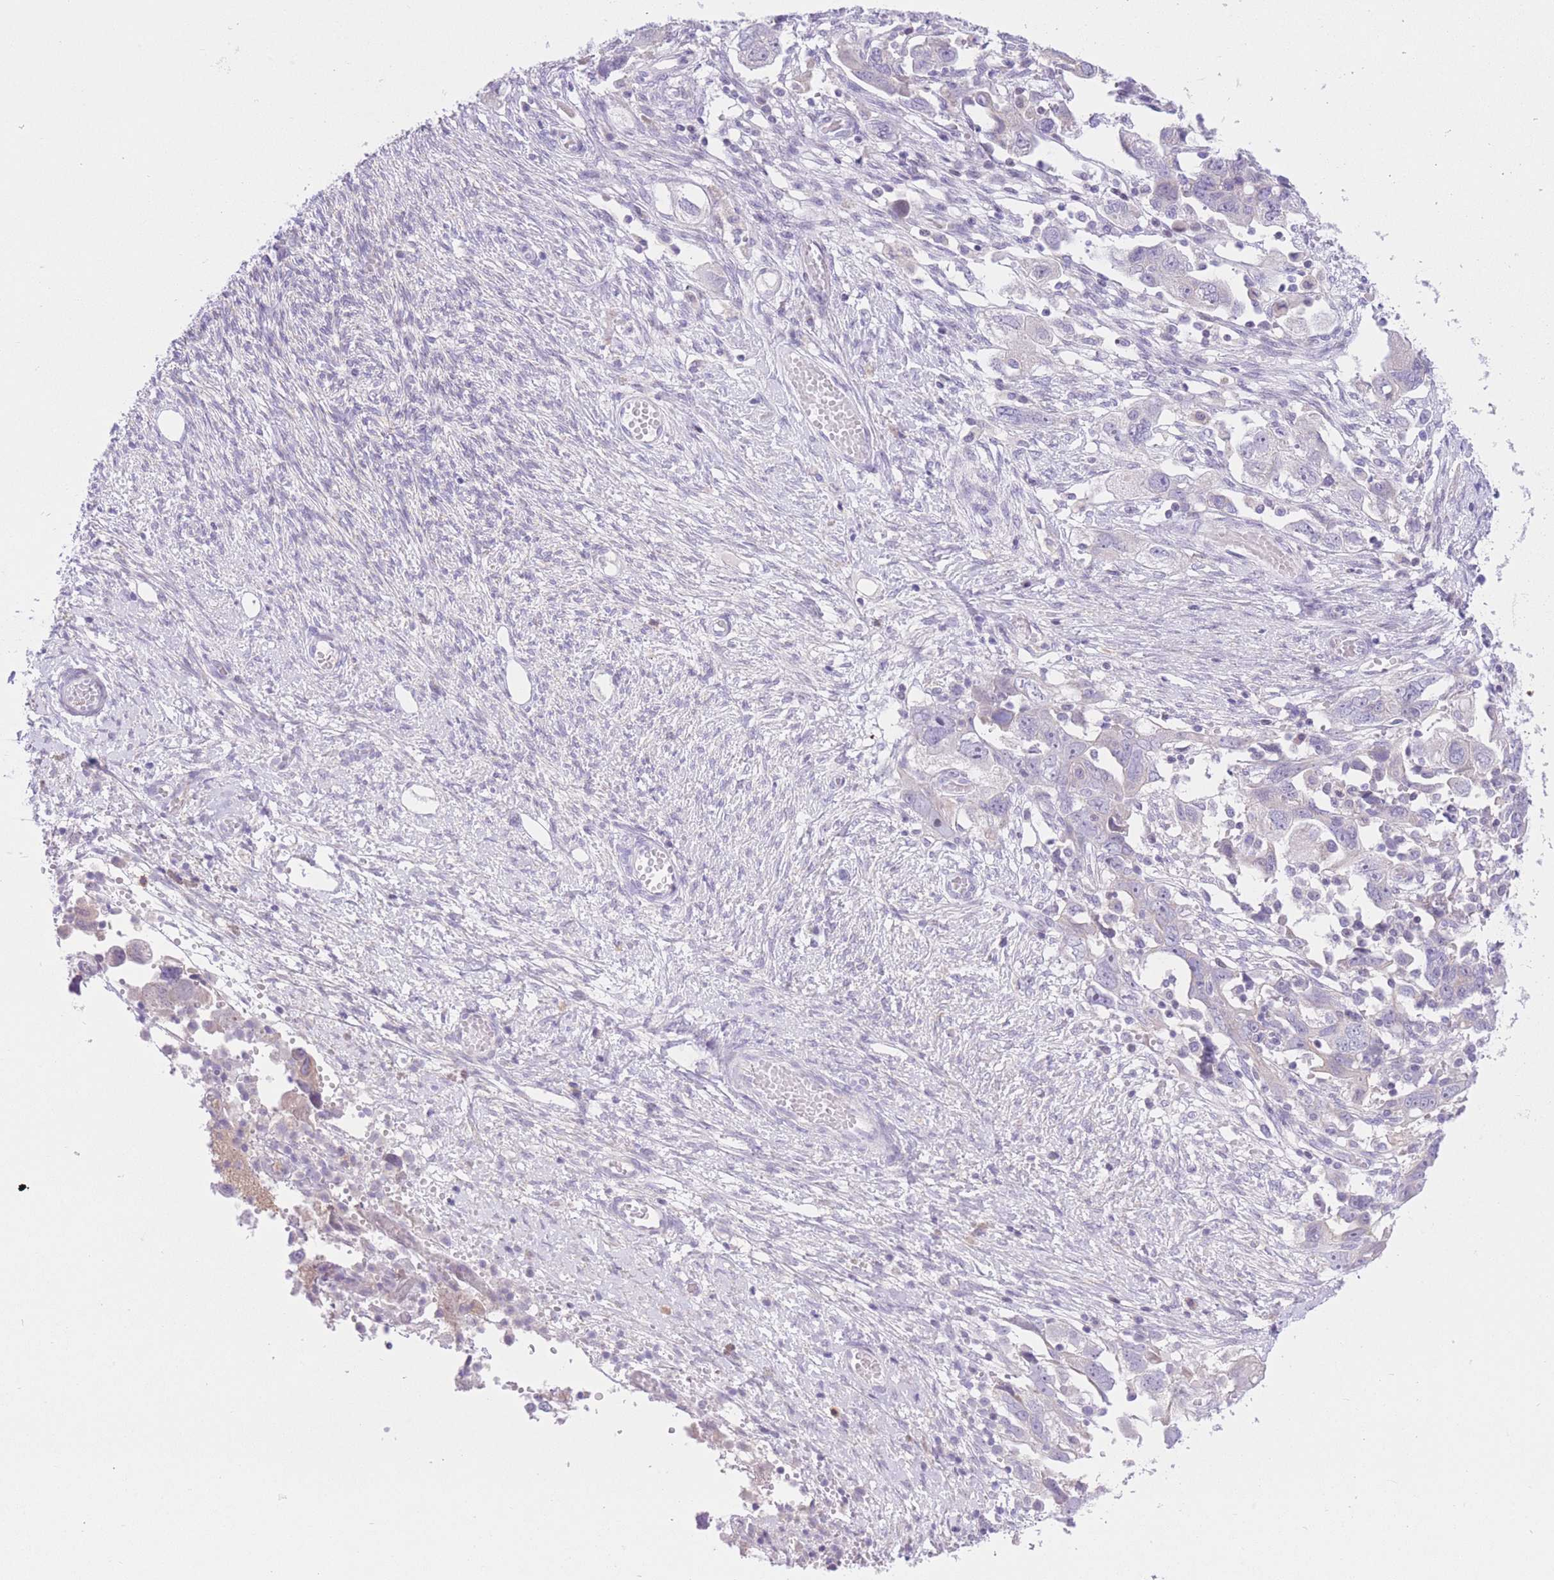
{"staining": {"intensity": "negative", "quantity": "none", "location": "none"}, "tissue": "ovarian cancer", "cell_type": "Tumor cells", "image_type": "cancer", "snomed": [{"axis": "morphology", "description": "Carcinoma, NOS"}, {"axis": "morphology", "description": "Cystadenocarcinoma, serous, NOS"}, {"axis": "topography", "description": "Ovary"}], "caption": "Immunohistochemistry histopathology image of ovarian carcinoma stained for a protein (brown), which reveals no staining in tumor cells. (IHC, brightfield microscopy, high magnification).", "gene": "RPL39L", "patient": {"sex": "female", "age": 69}}